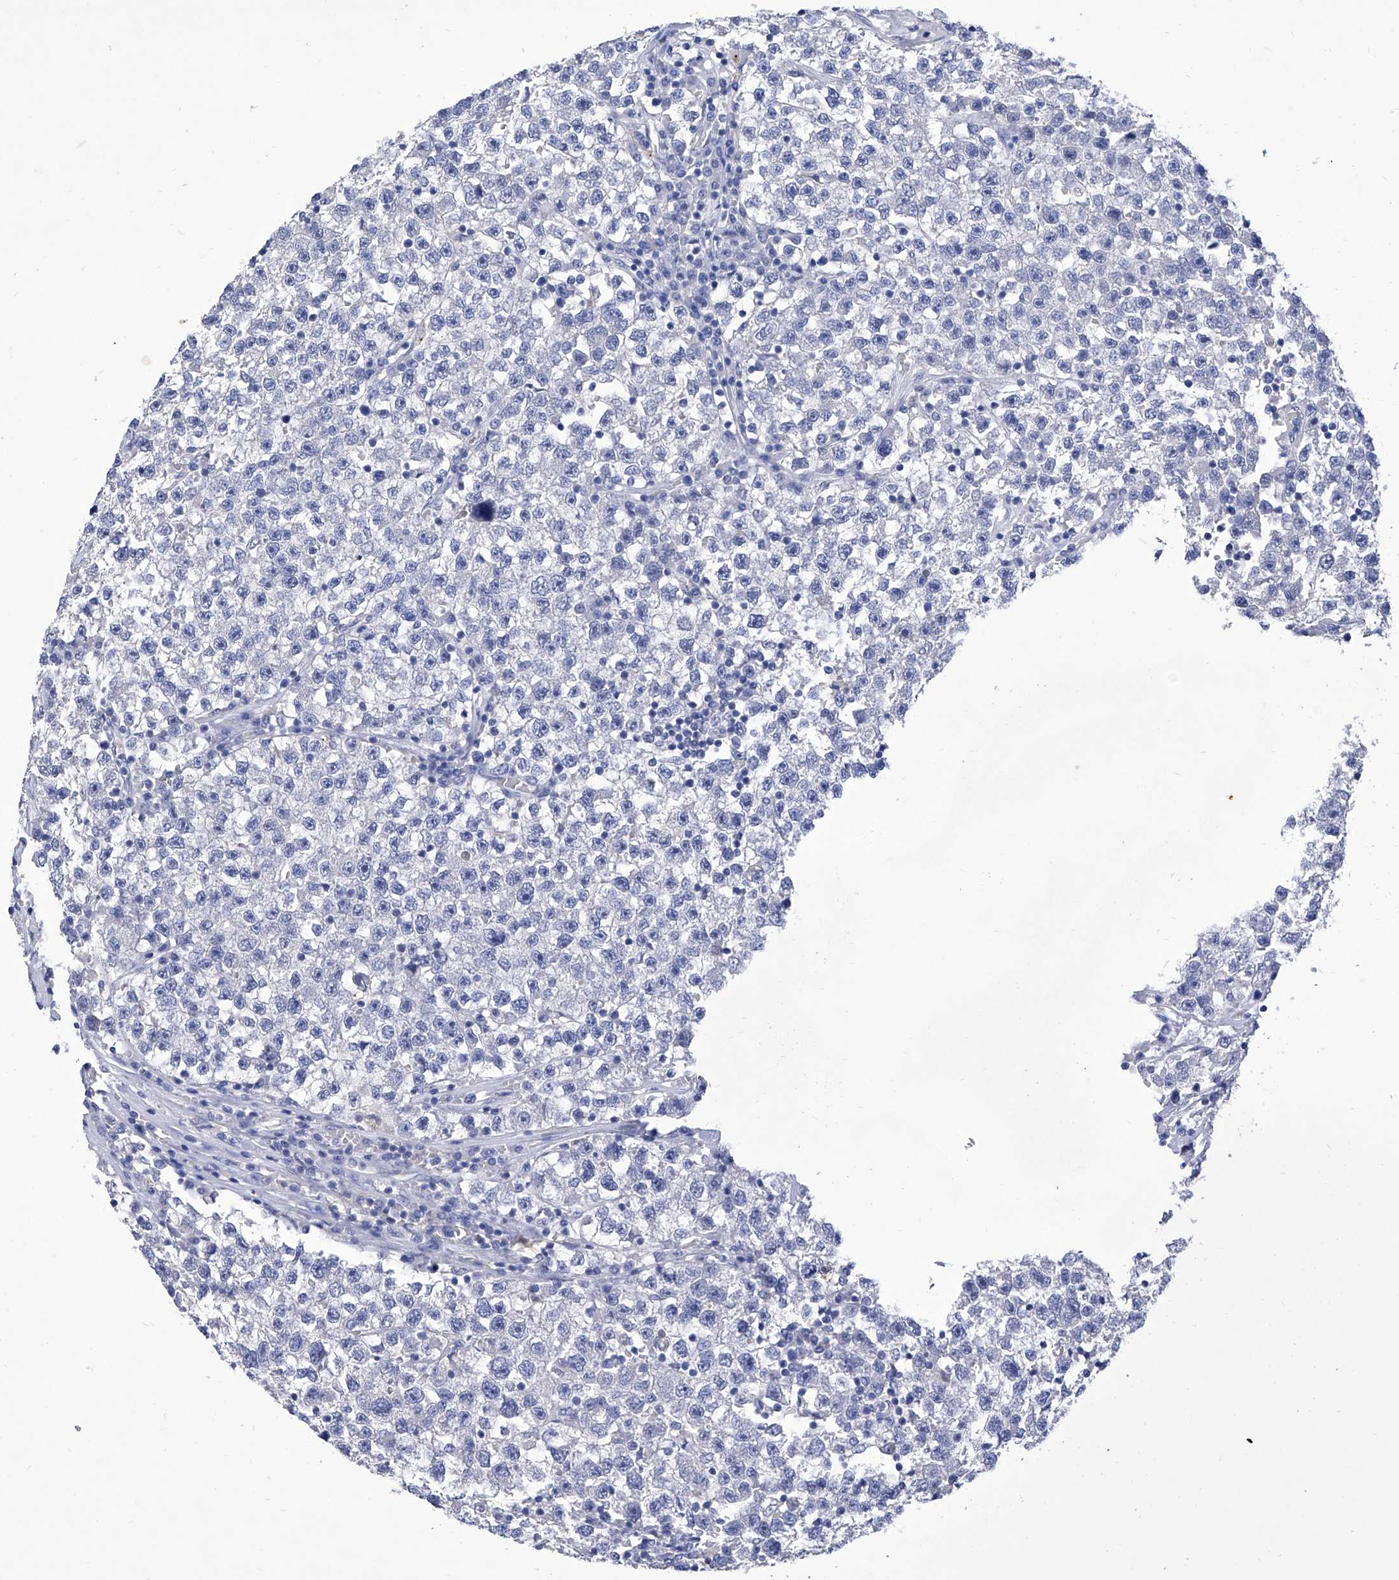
{"staining": {"intensity": "negative", "quantity": "none", "location": "none"}, "tissue": "testis cancer", "cell_type": "Tumor cells", "image_type": "cancer", "snomed": [{"axis": "morphology", "description": "Seminoma, NOS"}, {"axis": "topography", "description": "Testis"}], "caption": "This is an IHC photomicrograph of testis seminoma. There is no expression in tumor cells.", "gene": "IFNL2", "patient": {"sex": "male", "age": 22}}